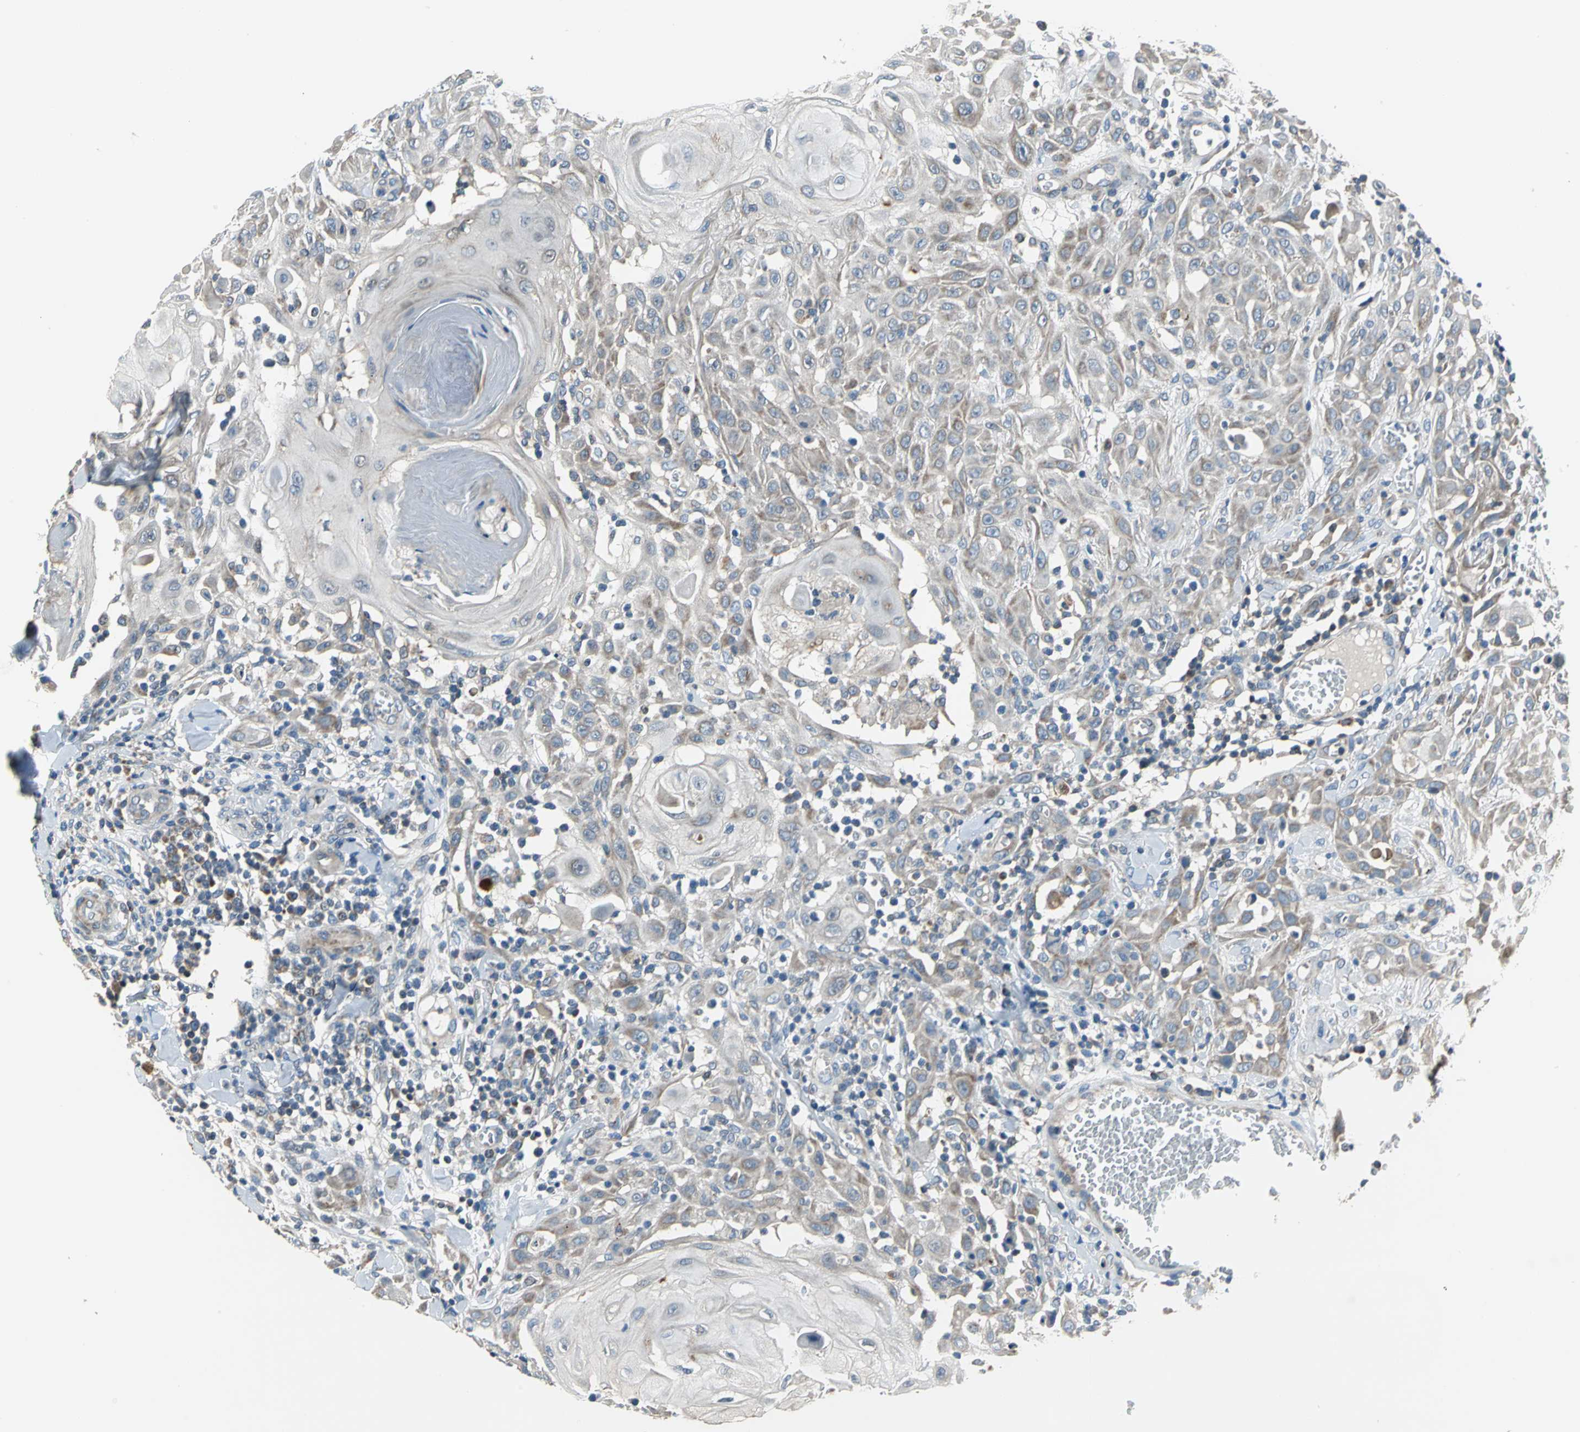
{"staining": {"intensity": "moderate", "quantity": "25%-75%", "location": "cytoplasmic/membranous"}, "tissue": "skin cancer", "cell_type": "Tumor cells", "image_type": "cancer", "snomed": [{"axis": "morphology", "description": "Squamous cell carcinoma, NOS"}, {"axis": "topography", "description": "Skin"}], "caption": "Immunohistochemistry (IHC) histopathology image of neoplastic tissue: human skin cancer (squamous cell carcinoma) stained using IHC shows medium levels of moderate protein expression localized specifically in the cytoplasmic/membranous of tumor cells, appearing as a cytoplasmic/membranous brown color.", "gene": "TRAK1", "patient": {"sex": "male", "age": 24}}